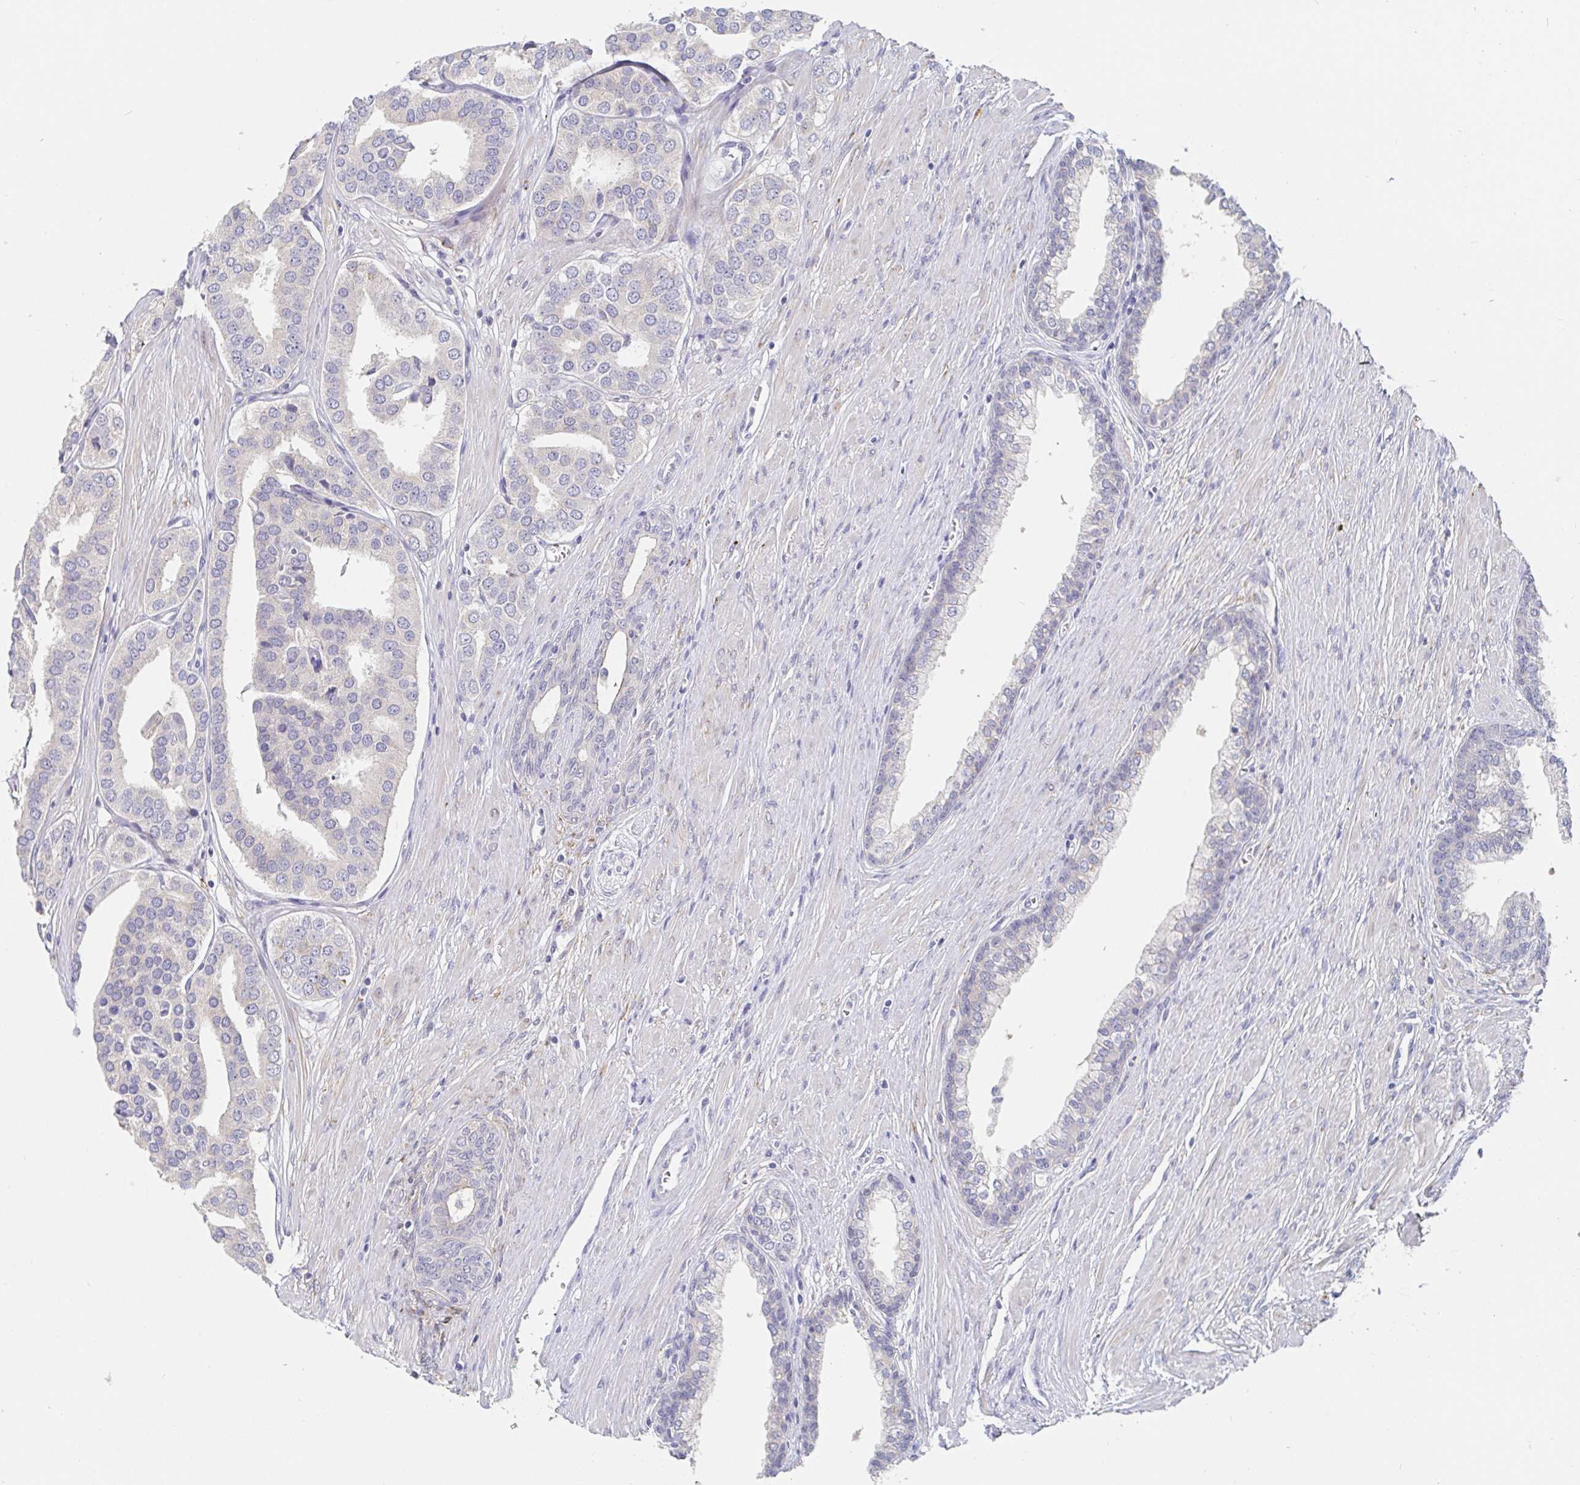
{"staining": {"intensity": "negative", "quantity": "none", "location": "none"}, "tissue": "prostate cancer", "cell_type": "Tumor cells", "image_type": "cancer", "snomed": [{"axis": "morphology", "description": "Adenocarcinoma, High grade"}, {"axis": "topography", "description": "Prostate"}], "caption": "This is an immunohistochemistry (IHC) histopathology image of prostate cancer (high-grade adenocarcinoma). There is no positivity in tumor cells.", "gene": "ZNF430", "patient": {"sex": "male", "age": 58}}